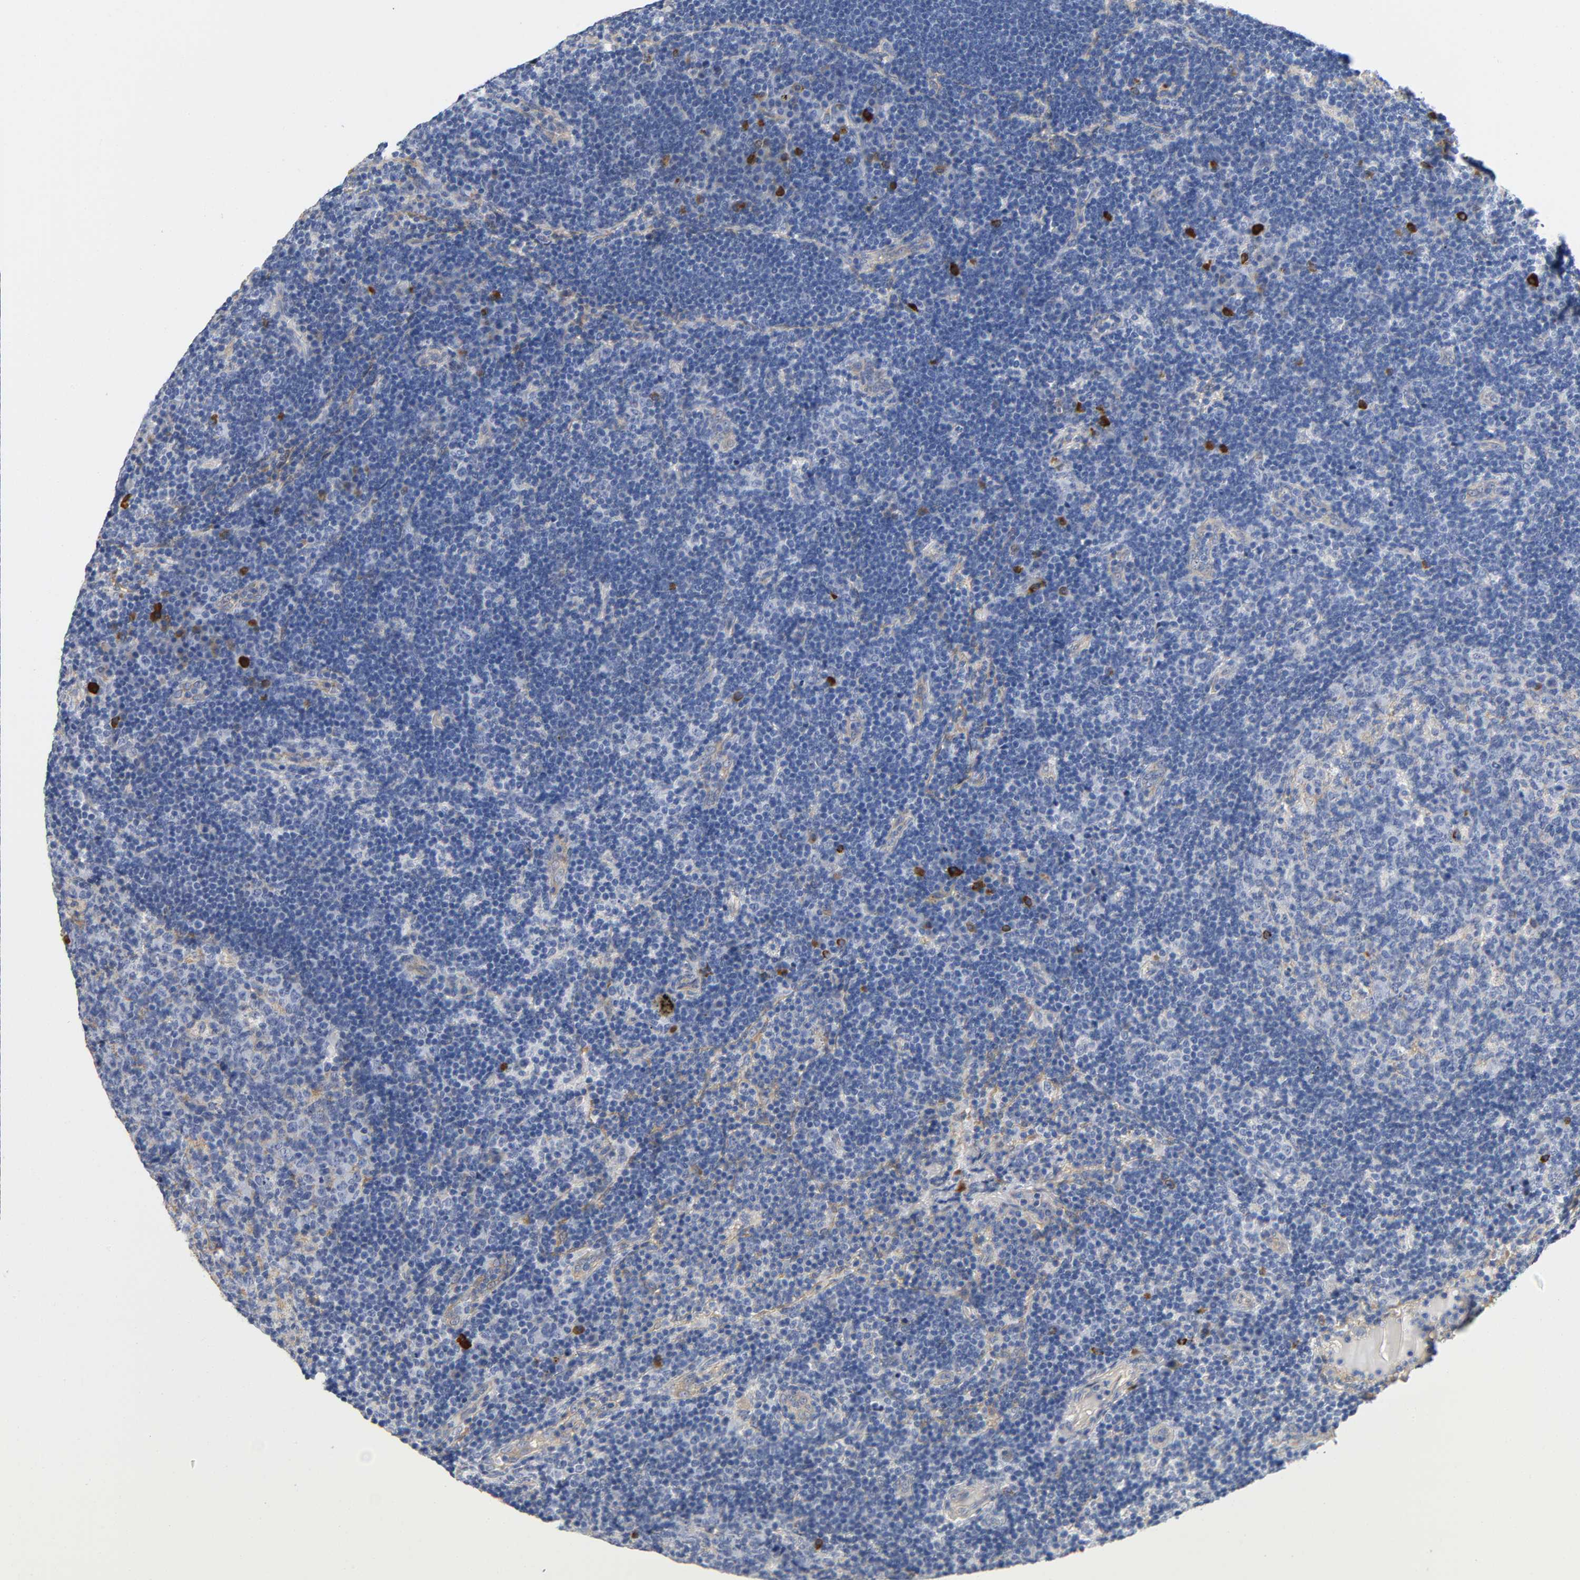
{"staining": {"intensity": "moderate", "quantity": "<25%", "location": "cytoplasmic/membranous"}, "tissue": "lymph node", "cell_type": "Germinal center cells", "image_type": "normal", "snomed": [{"axis": "morphology", "description": "Normal tissue, NOS"}, {"axis": "morphology", "description": "Squamous cell carcinoma, metastatic, NOS"}, {"axis": "topography", "description": "Lymph node"}], "caption": "Germinal center cells display low levels of moderate cytoplasmic/membranous staining in approximately <25% of cells in unremarkable lymph node.", "gene": "TNC", "patient": {"sex": "female", "age": 53}}